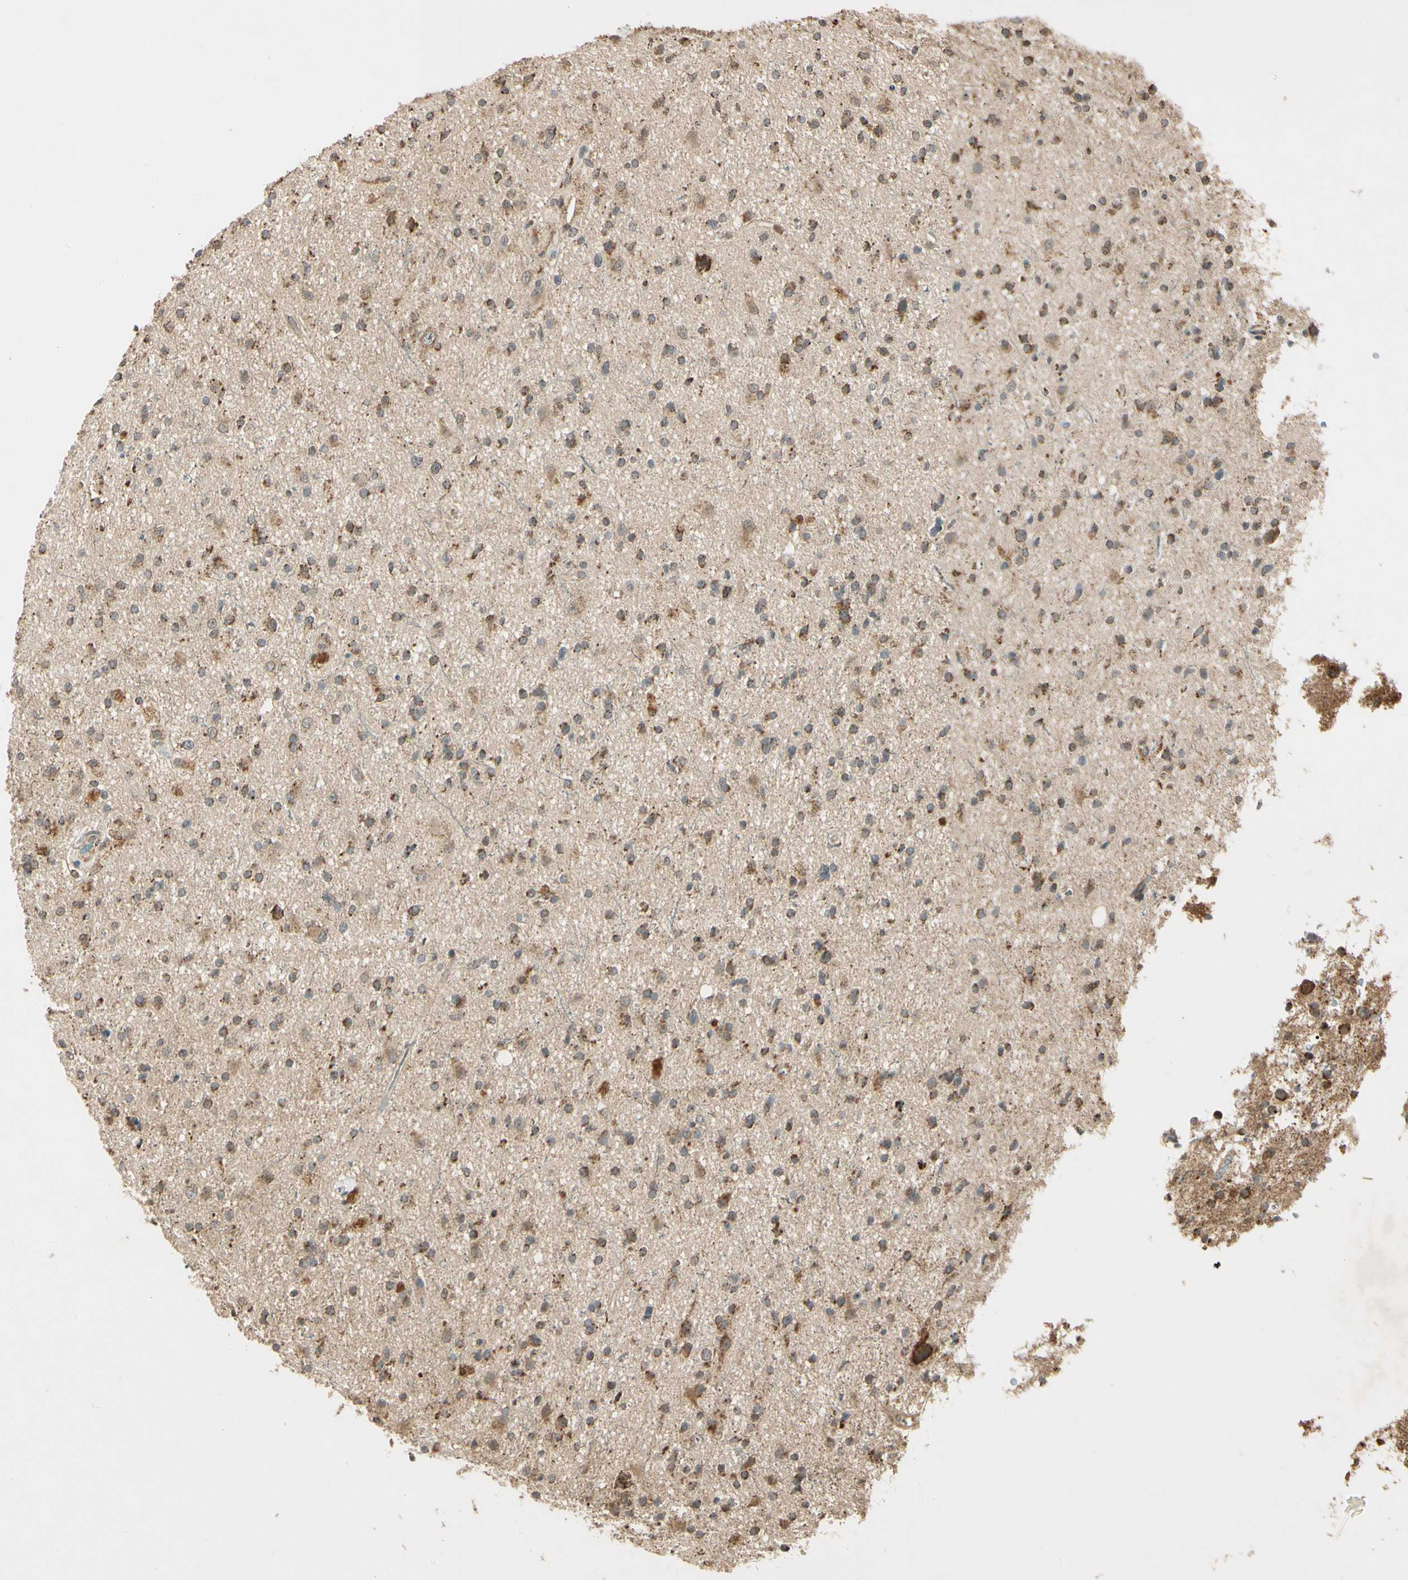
{"staining": {"intensity": "weak", "quantity": ">75%", "location": "cytoplasmic/membranous"}, "tissue": "glioma", "cell_type": "Tumor cells", "image_type": "cancer", "snomed": [{"axis": "morphology", "description": "Glioma, malignant, High grade"}, {"axis": "topography", "description": "Brain"}], "caption": "DAB (3,3'-diaminobenzidine) immunohistochemical staining of human malignant glioma (high-grade) reveals weak cytoplasmic/membranous protein staining in approximately >75% of tumor cells.", "gene": "PRDX5", "patient": {"sex": "male", "age": 33}}